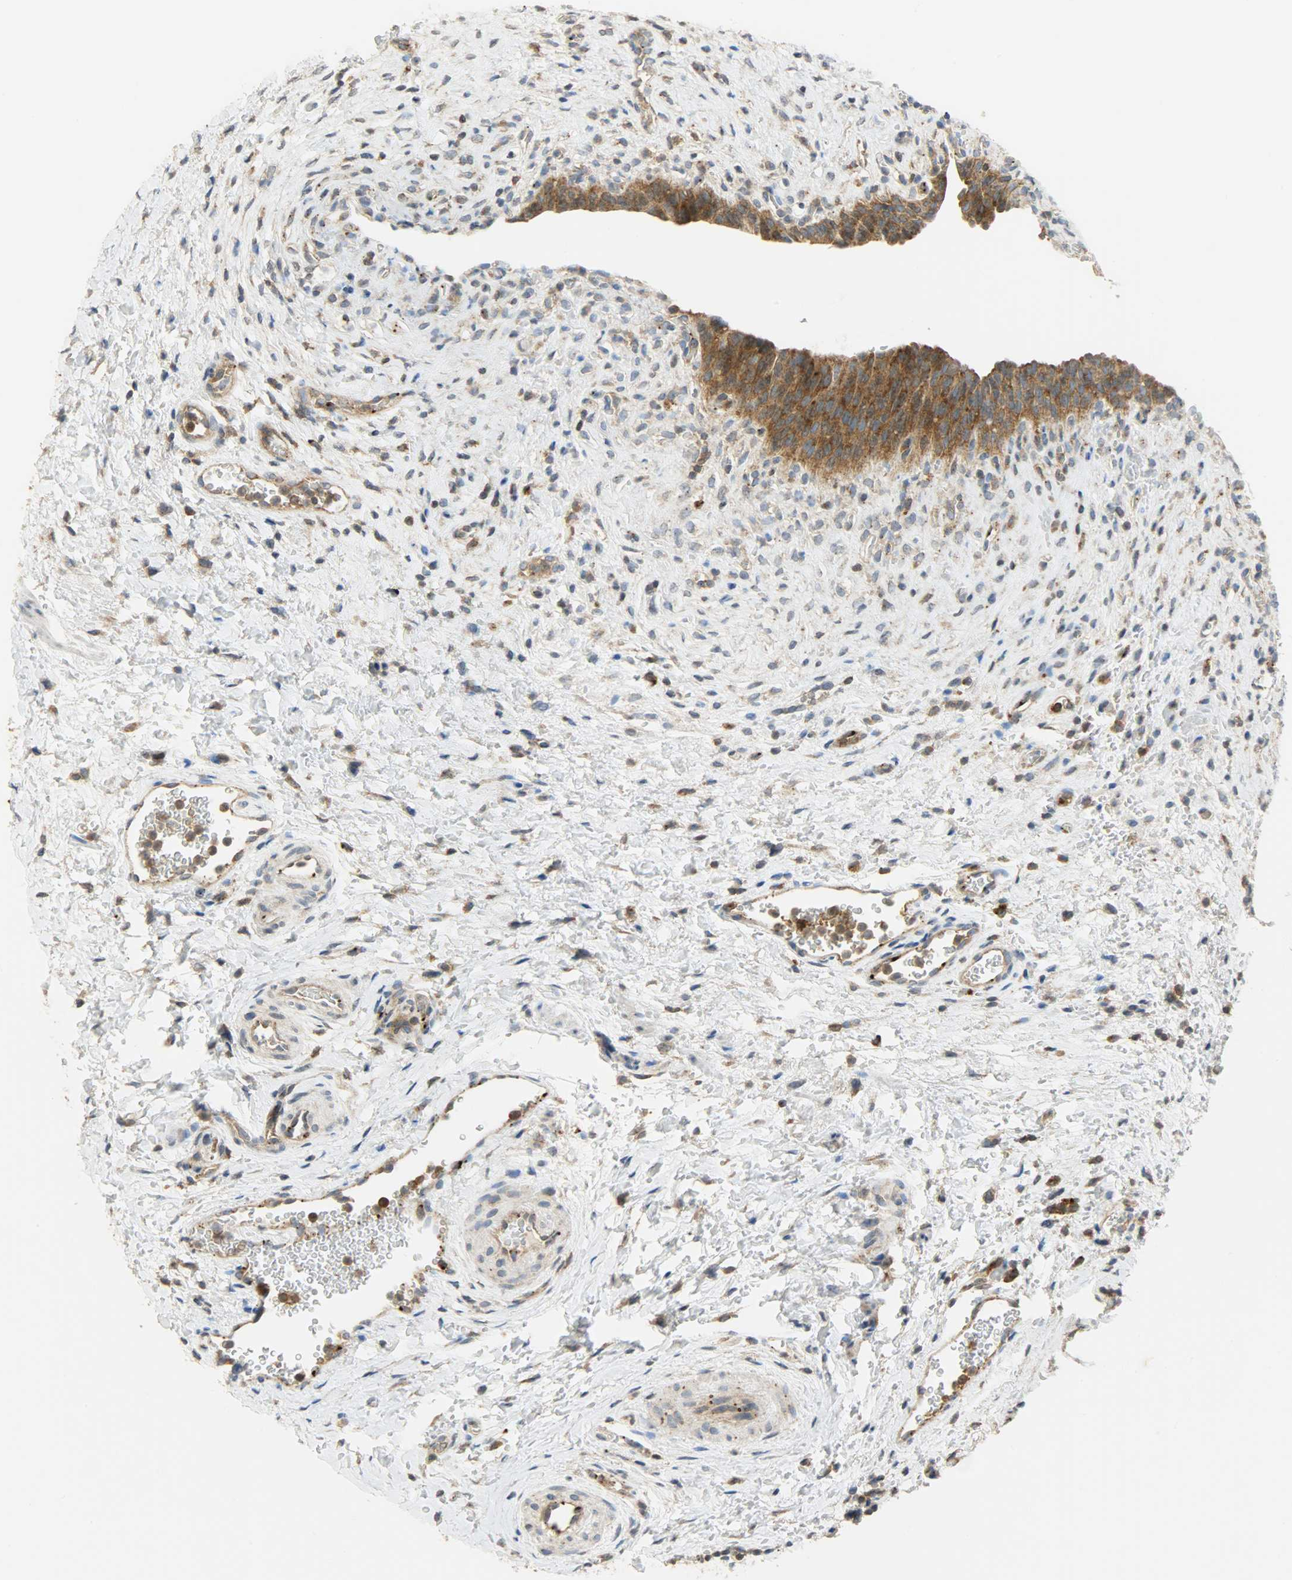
{"staining": {"intensity": "strong", "quantity": ">75%", "location": "cytoplasmic/membranous"}, "tissue": "urinary bladder", "cell_type": "Urothelial cells", "image_type": "normal", "snomed": [{"axis": "morphology", "description": "Normal tissue, NOS"}, {"axis": "morphology", "description": "Dysplasia, NOS"}, {"axis": "topography", "description": "Urinary bladder"}], "caption": "A brown stain highlights strong cytoplasmic/membranous staining of a protein in urothelial cells of unremarkable urinary bladder.", "gene": "GIT2", "patient": {"sex": "male", "age": 35}}